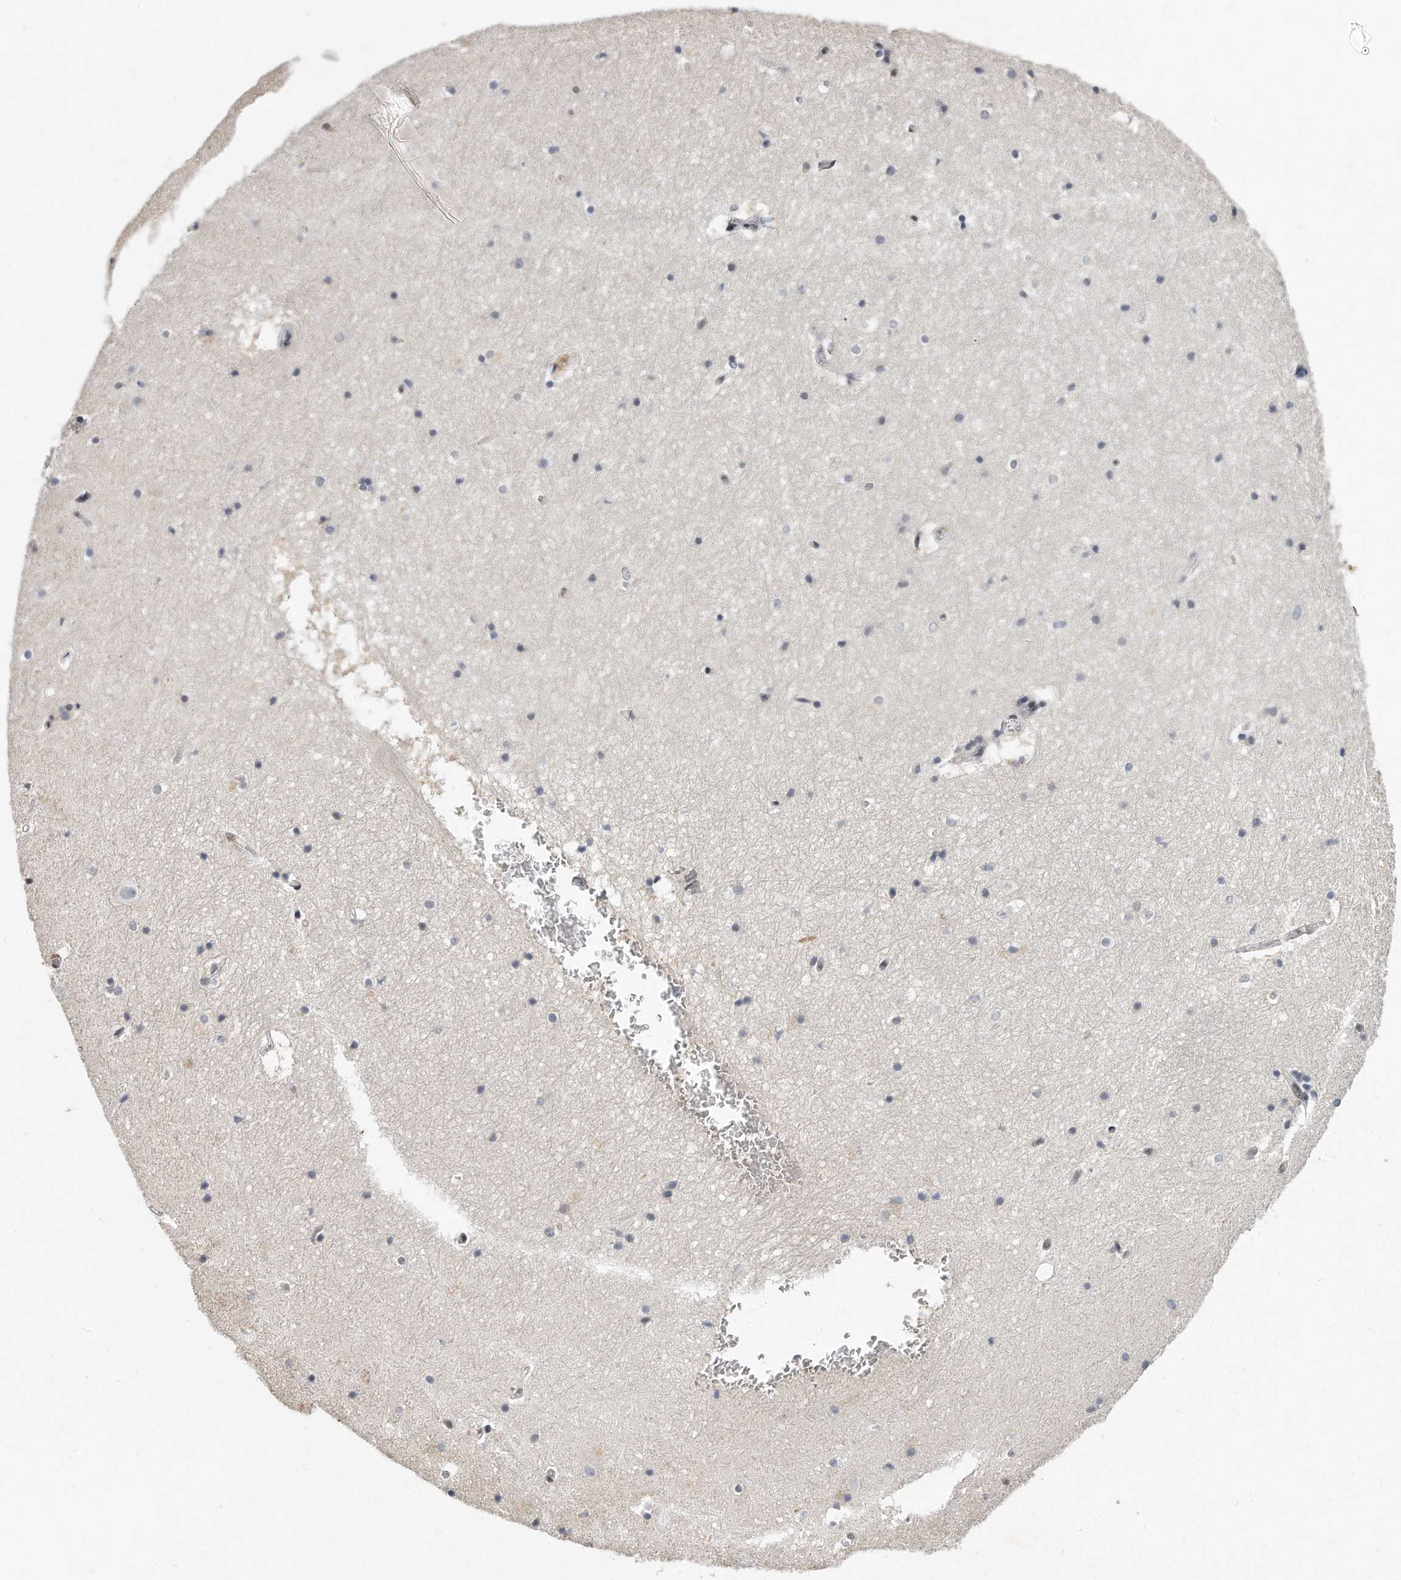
{"staining": {"intensity": "negative", "quantity": "none", "location": "none"}, "tissue": "hippocampus", "cell_type": "Glial cells", "image_type": "normal", "snomed": [{"axis": "morphology", "description": "Normal tissue, NOS"}, {"axis": "topography", "description": "Hippocampus"}], "caption": "High power microscopy image of an immunohistochemistry (IHC) micrograph of unremarkable hippocampus, revealing no significant expression in glial cells. (DAB IHC visualized using brightfield microscopy, high magnification).", "gene": "CTBP2", "patient": {"sex": "female", "age": 52}}